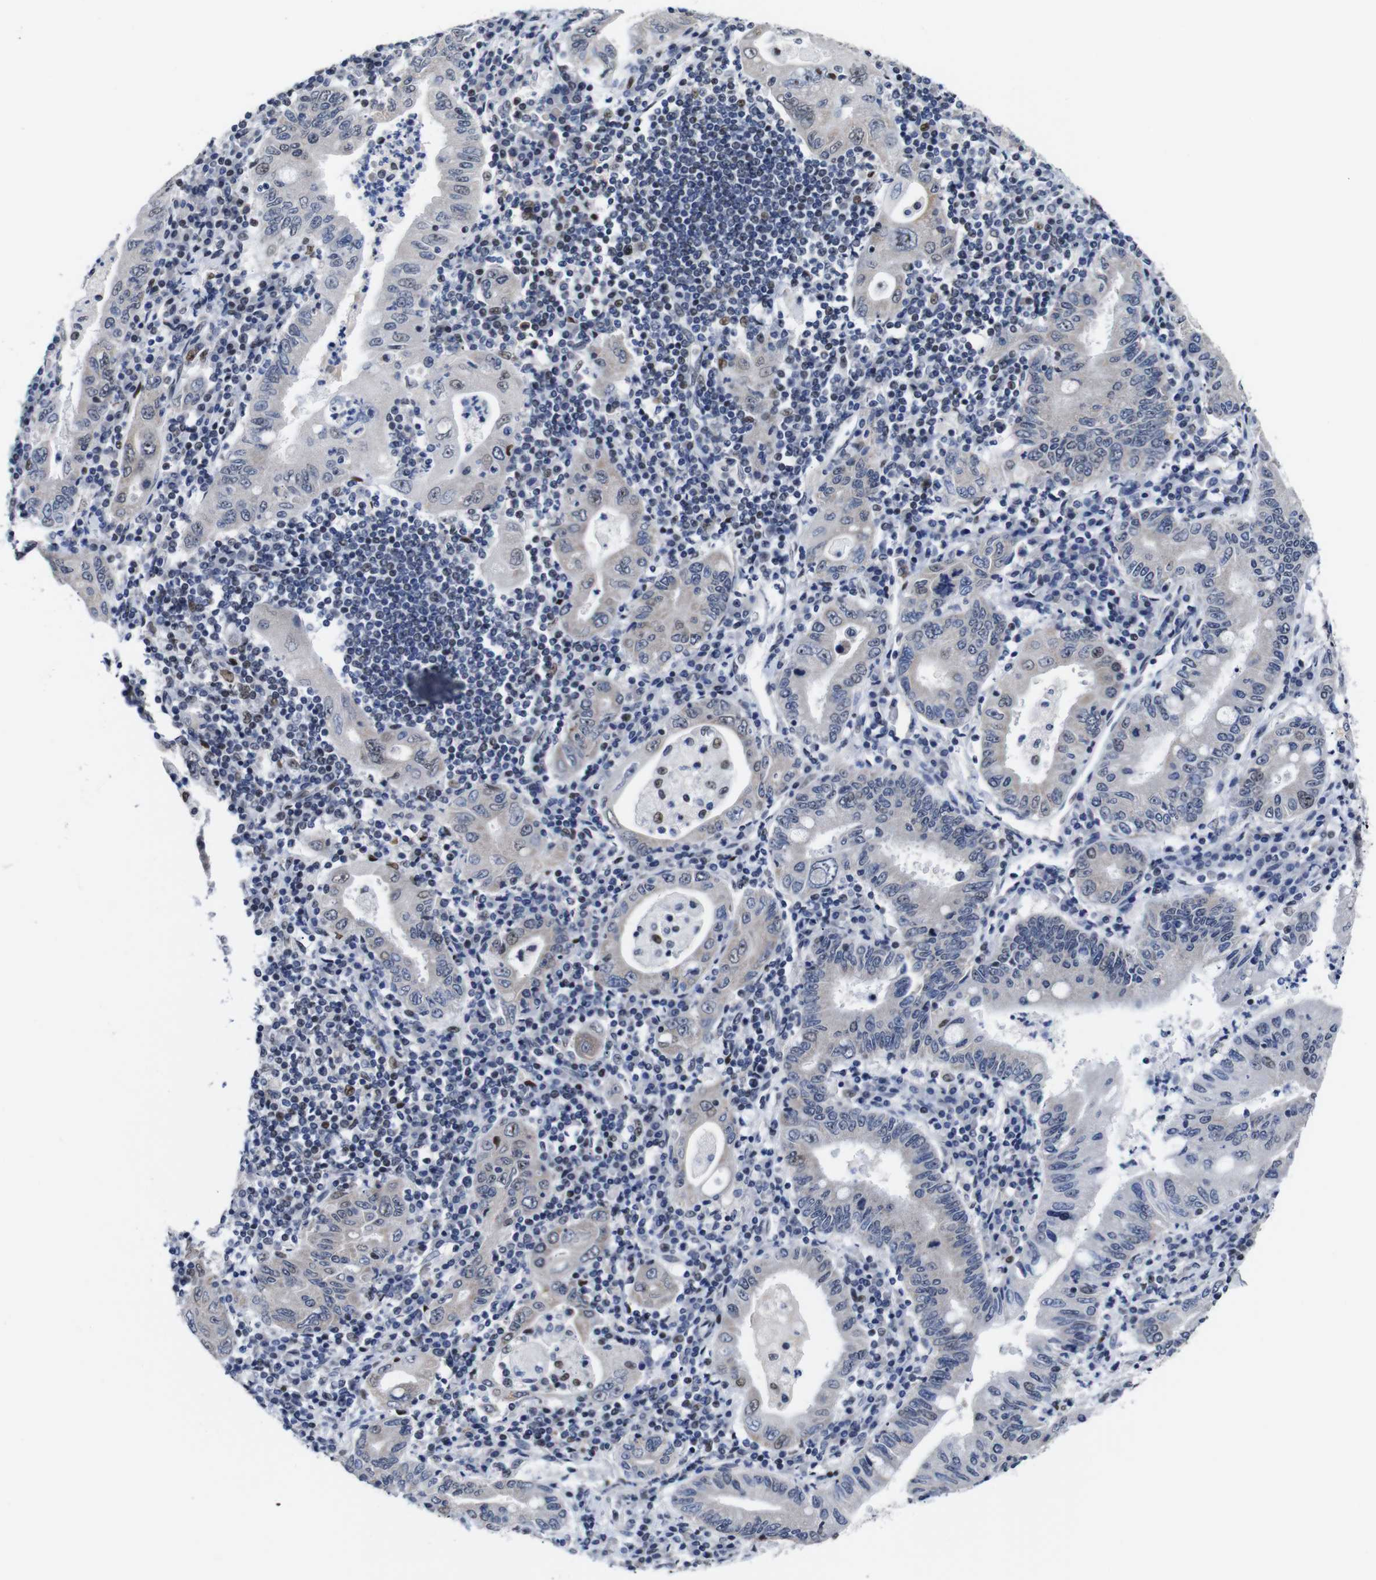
{"staining": {"intensity": "negative", "quantity": "none", "location": "none"}, "tissue": "stomach cancer", "cell_type": "Tumor cells", "image_type": "cancer", "snomed": [{"axis": "morphology", "description": "Normal tissue, NOS"}, {"axis": "morphology", "description": "Adenocarcinoma, NOS"}, {"axis": "topography", "description": "Esophagus"}, {"axis": "topography", "description": "Stomach, upper"}, {"axis": "topography", "description": "Peripheral nerve tissue"}], "caption": "DAB (3,3'-diaminobenzidine) immunohistochemical staining of human stomach cancer (adenocarcinoma) exhibits no significant expression in tumor cells.", "gene": "GATA6", "patient": {"sex": "male", "age": 62}}